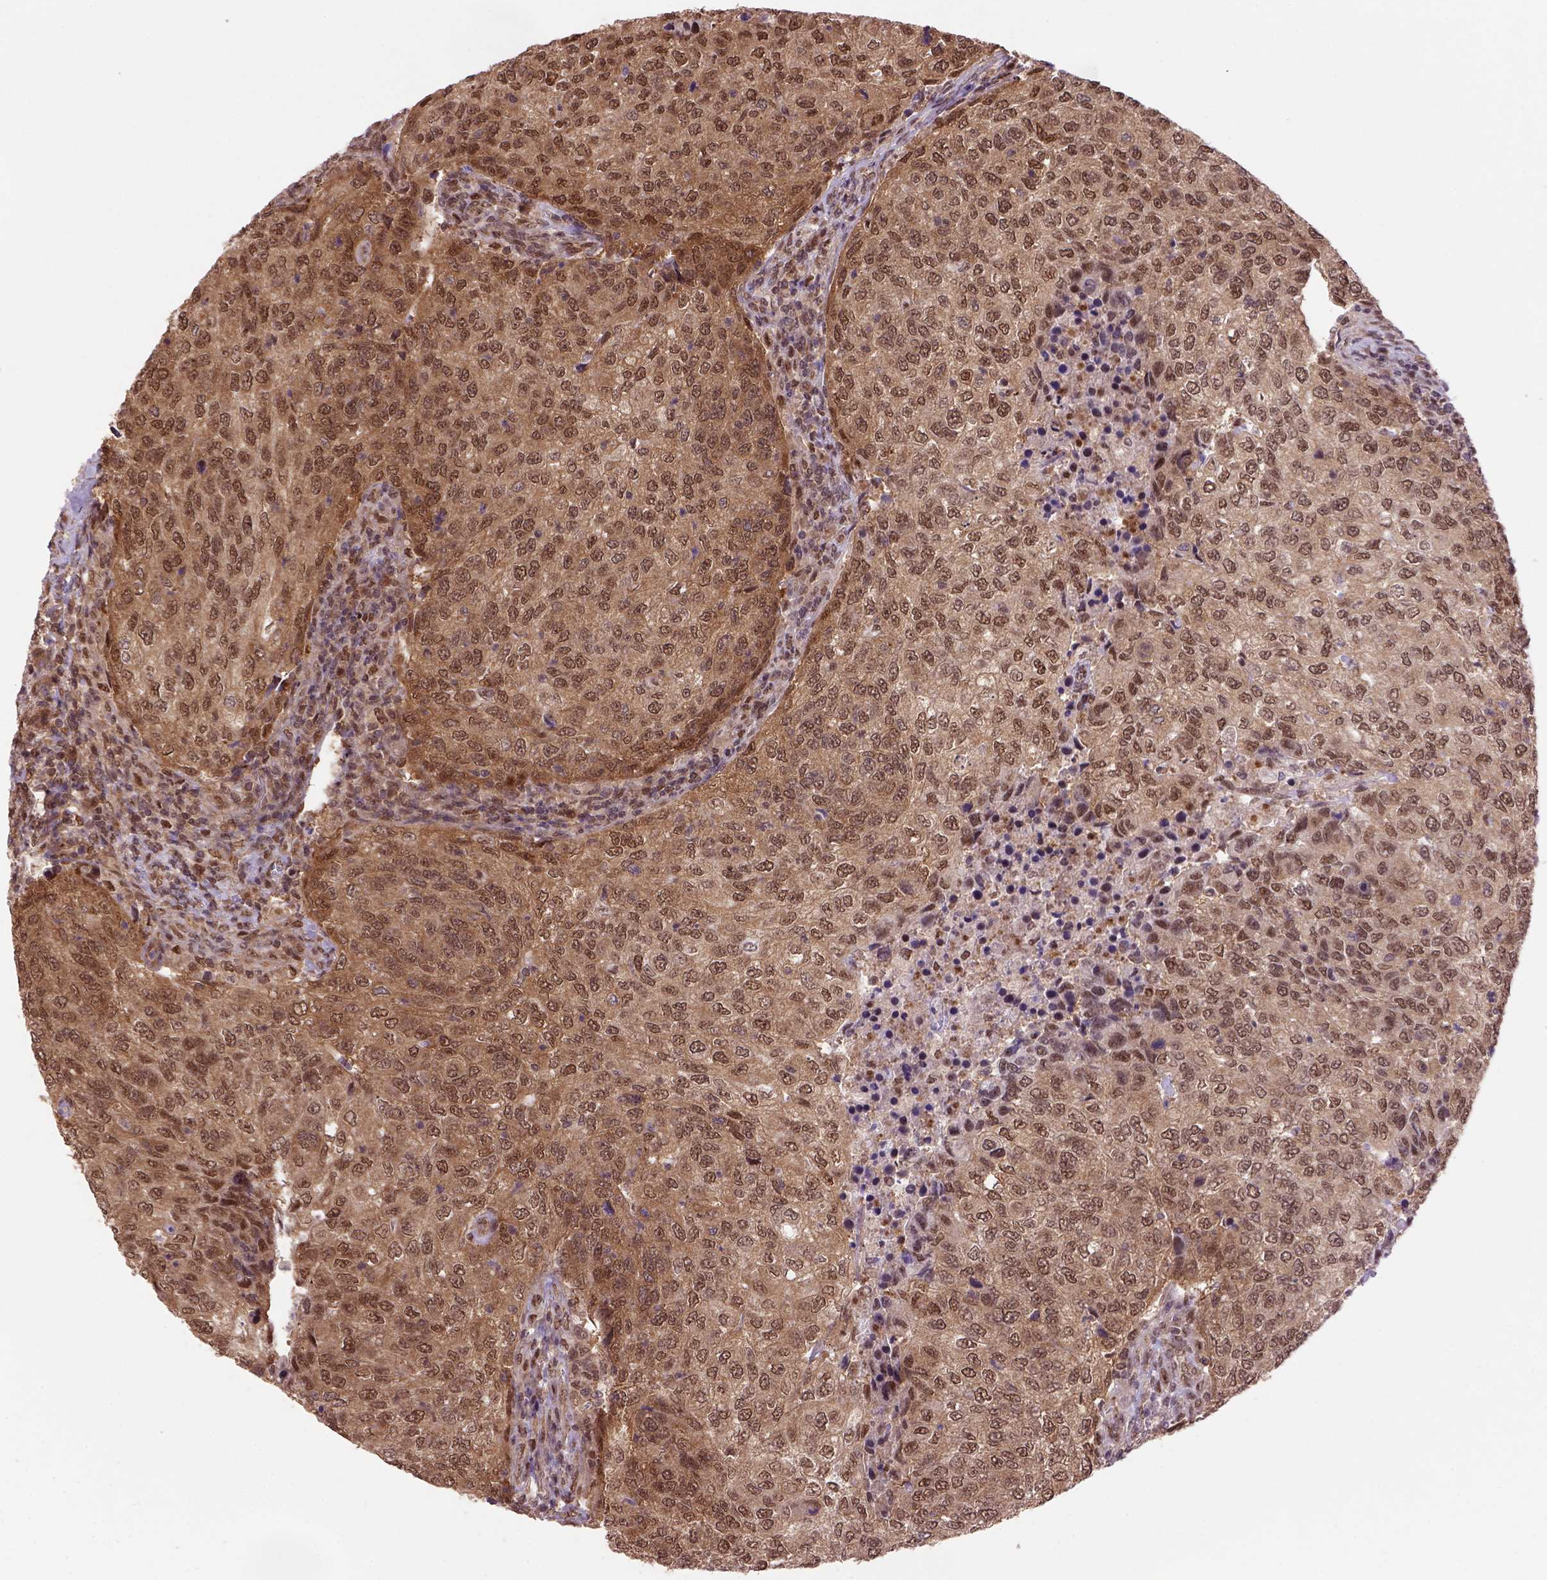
{"staining": {"intensity": "strong", "quantity": ">75%", "location": "cytoplasmic/membranous,nuclear"}, "tissue": "urothelial cancer", "cell_type": "Tumor cells", "image_type": "cancer", "snomed": [{"axis": "morphology", "description": "Urothelial carcinoma, High grade"}, {"axis": "topography", "description": "Urinary bladder"}], "caption": "A high-resolution micrograph shows immunohistochemistry (IHC) staining of urothelial cancer, which demonstrates strong cytoplasmic/membranous and nuclear positivity in about >75% of tumor cells.", "gene": "PSMC2", "patient": {"sex": "female", "age": 78}}